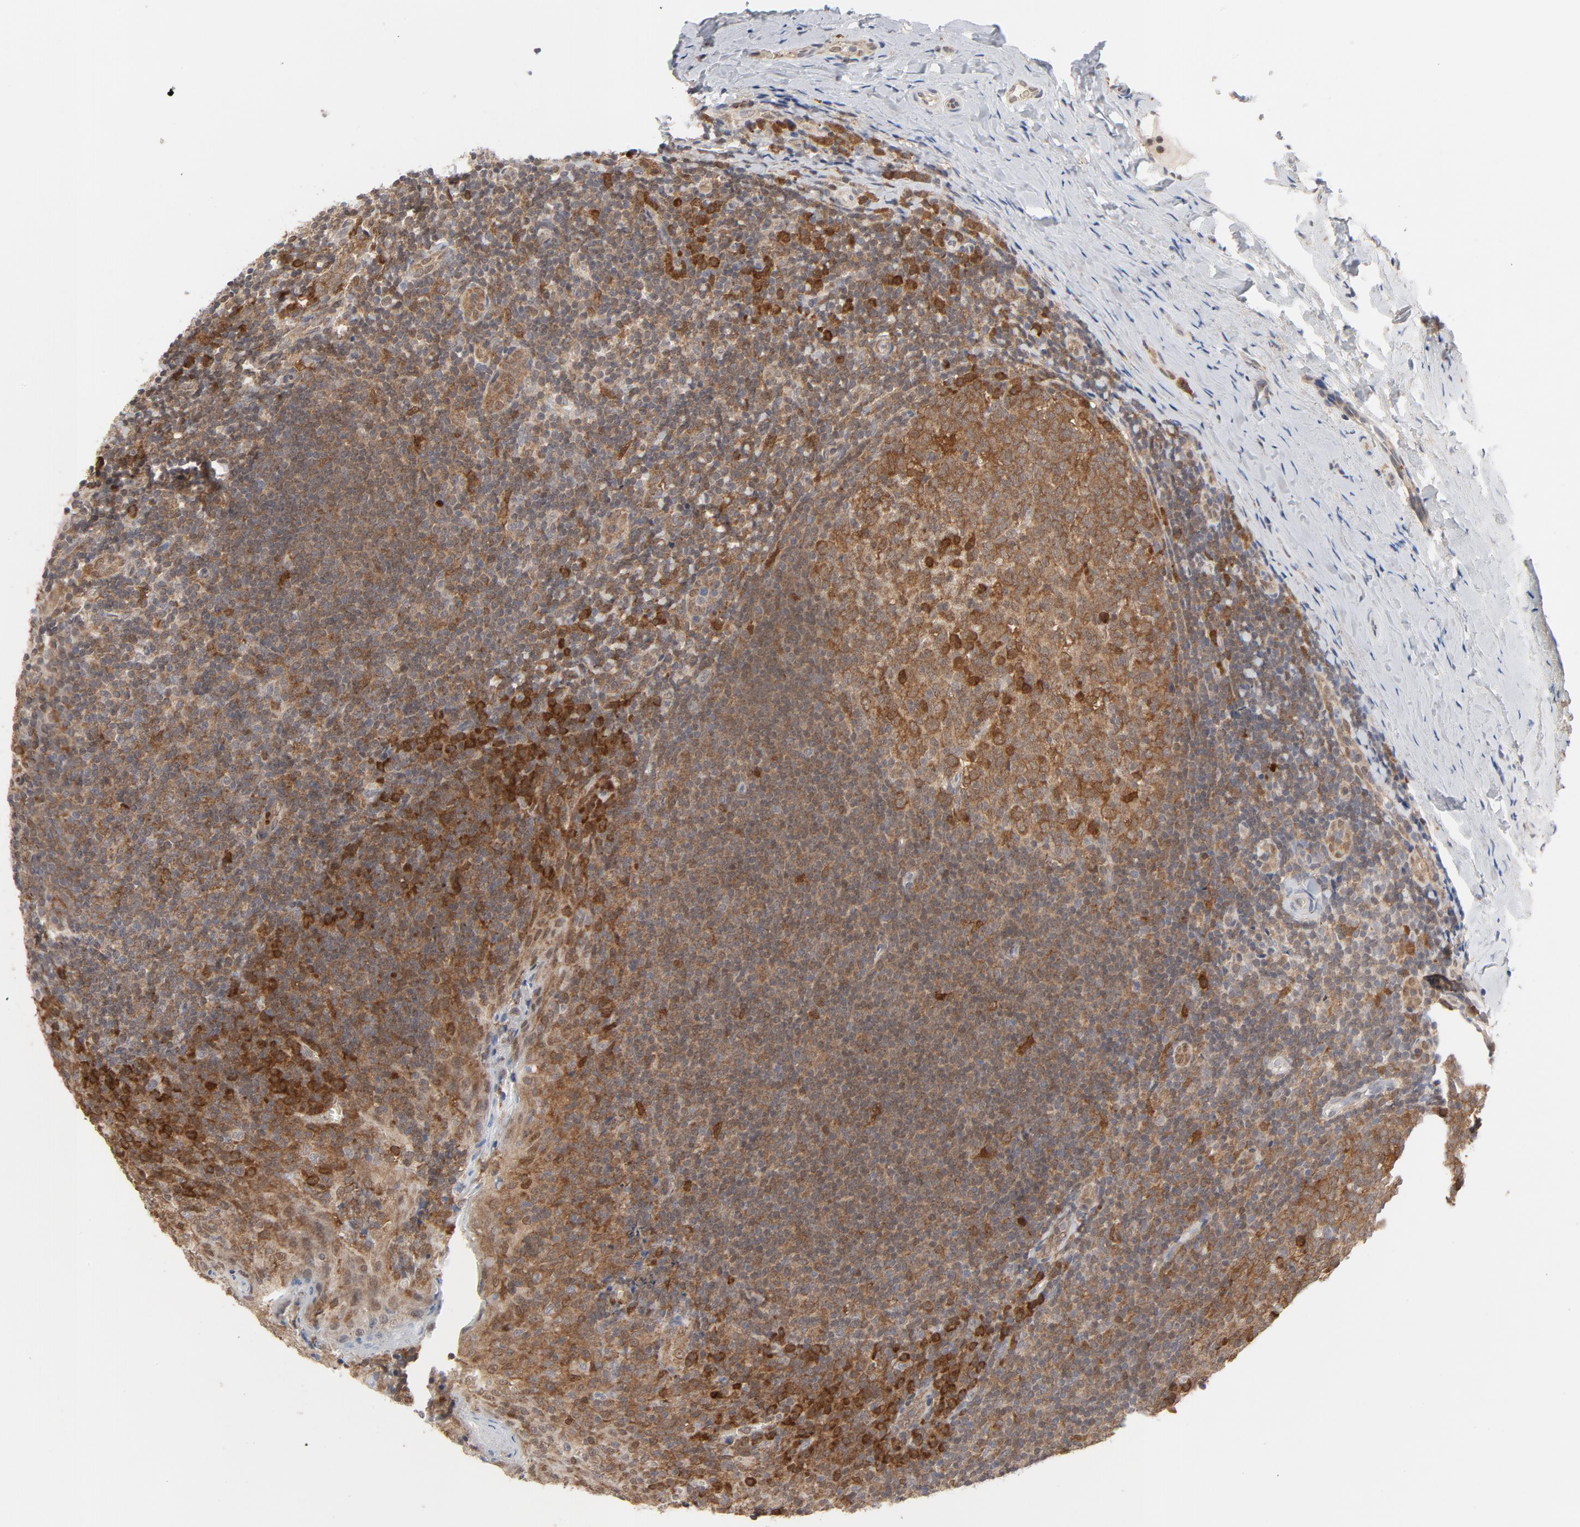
{"staining": {"intensity": "moderate", "quantity": ">75%", "location": "cytoplasmic/membranous"}, "tissue": "tonsil", "cell_type": "Germinal center cells", "image_type": "normal", "snomed": [{"axis": "morphology", "description": "Normal tissue, NOS"}, {"axis": "topography", "description": "Tonsil"}], "caption": "Moderate cytoplasmic/membranous positivity for a protein is present in about >75% of germinal center cells of benign tonsil using IHC.", "gene": "PRDX1", "patient": {"sex": "male", "age": 31}}